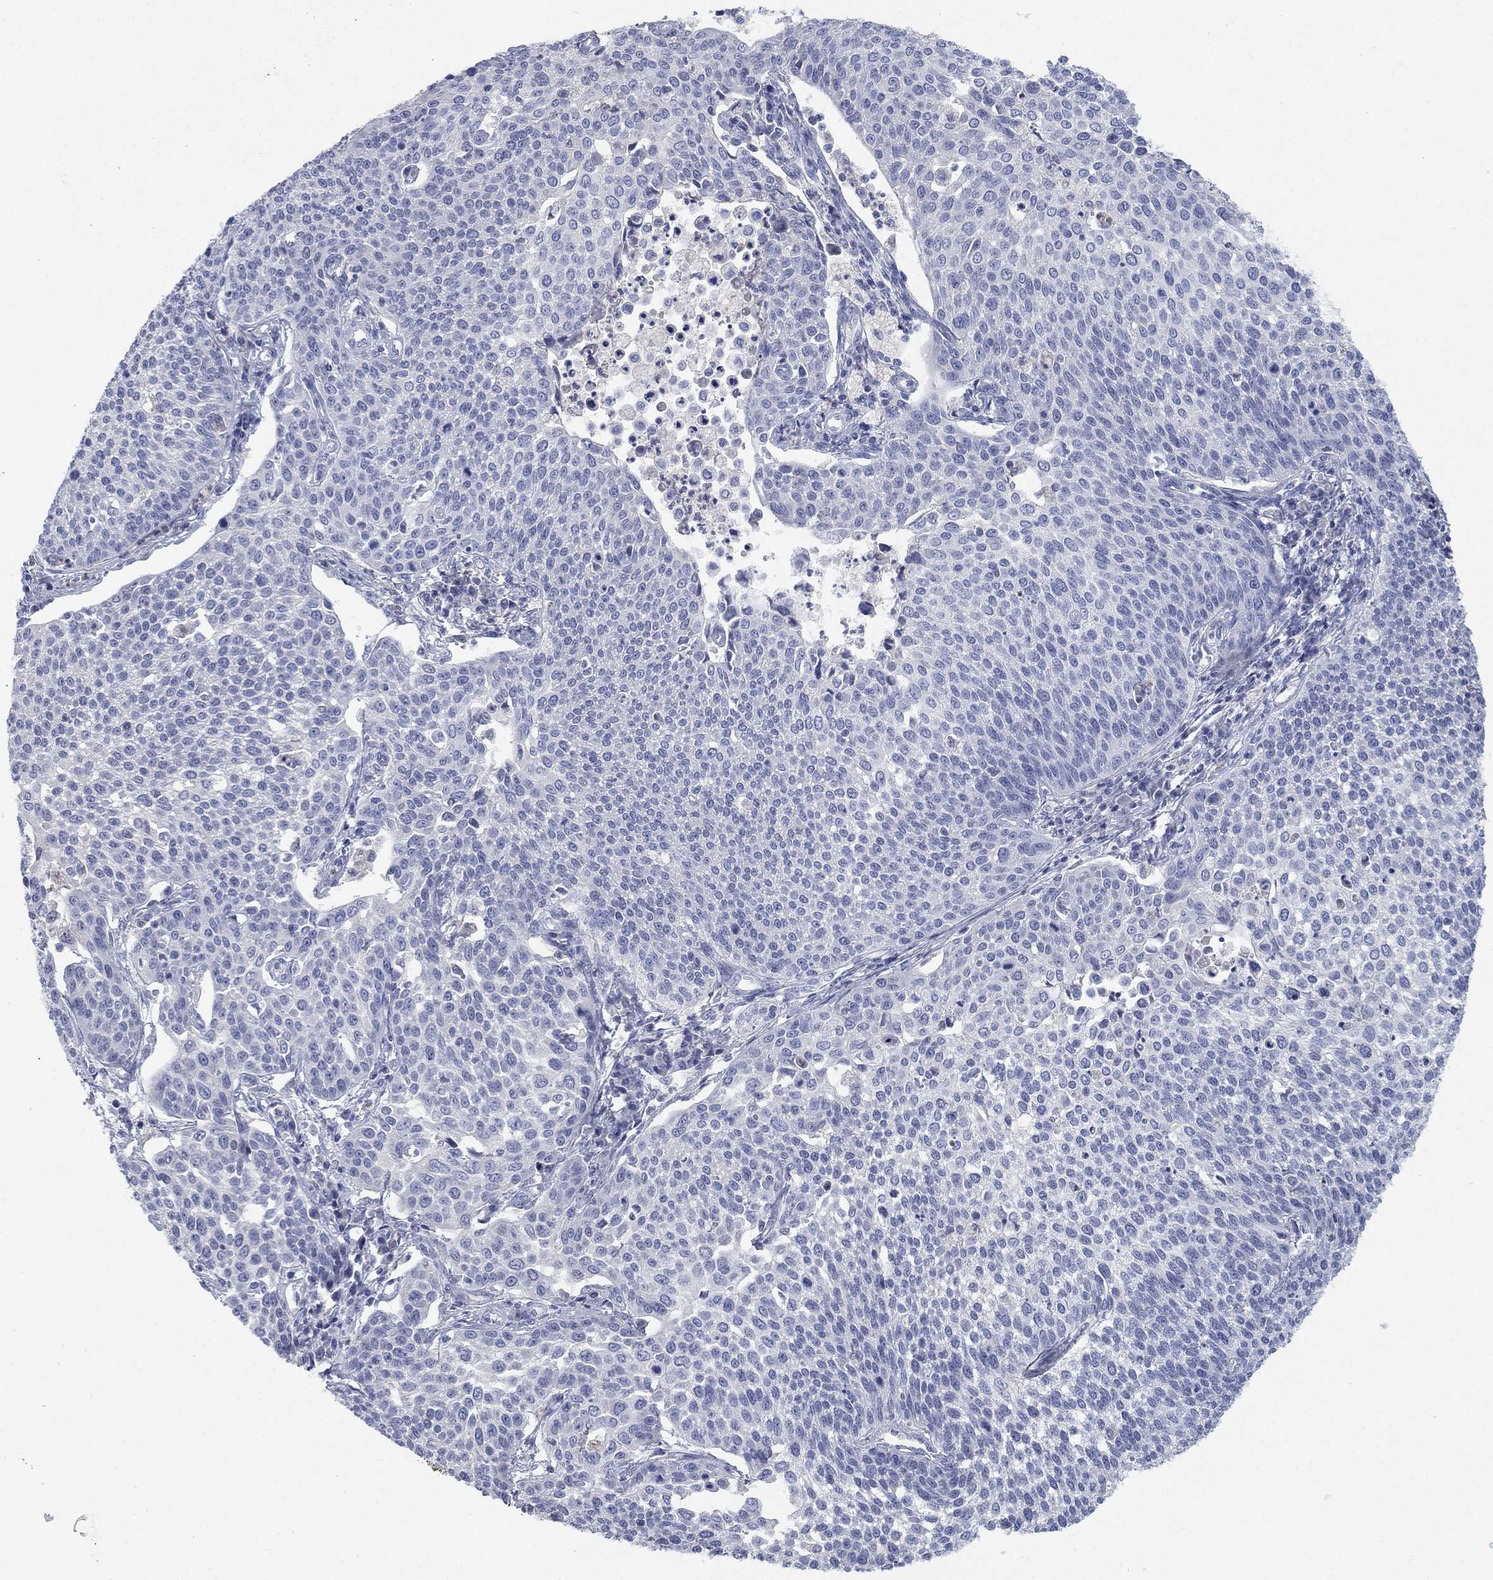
{"staining": {"intensity": "negative", "quantity": "none", "location": "none"}, "tissue": "cervical cancer", "cell_type": "Tumor cells", "image_type": "cancer", "snomed": [{"axis": "morphology", "description": "Squamous cell carcinoma, NOS"}, {"axis": "topography", "description": "Cervix"}], "caption": "Immunohistochemistry photomicrograph of neoplastic tissue: cervical cancer (squamous cell carcinoma) stained with DAB displays no significant protein expression in tumor cells.", "gene": "TMEM249", "patient": {"sex": "female", "age": 34}}